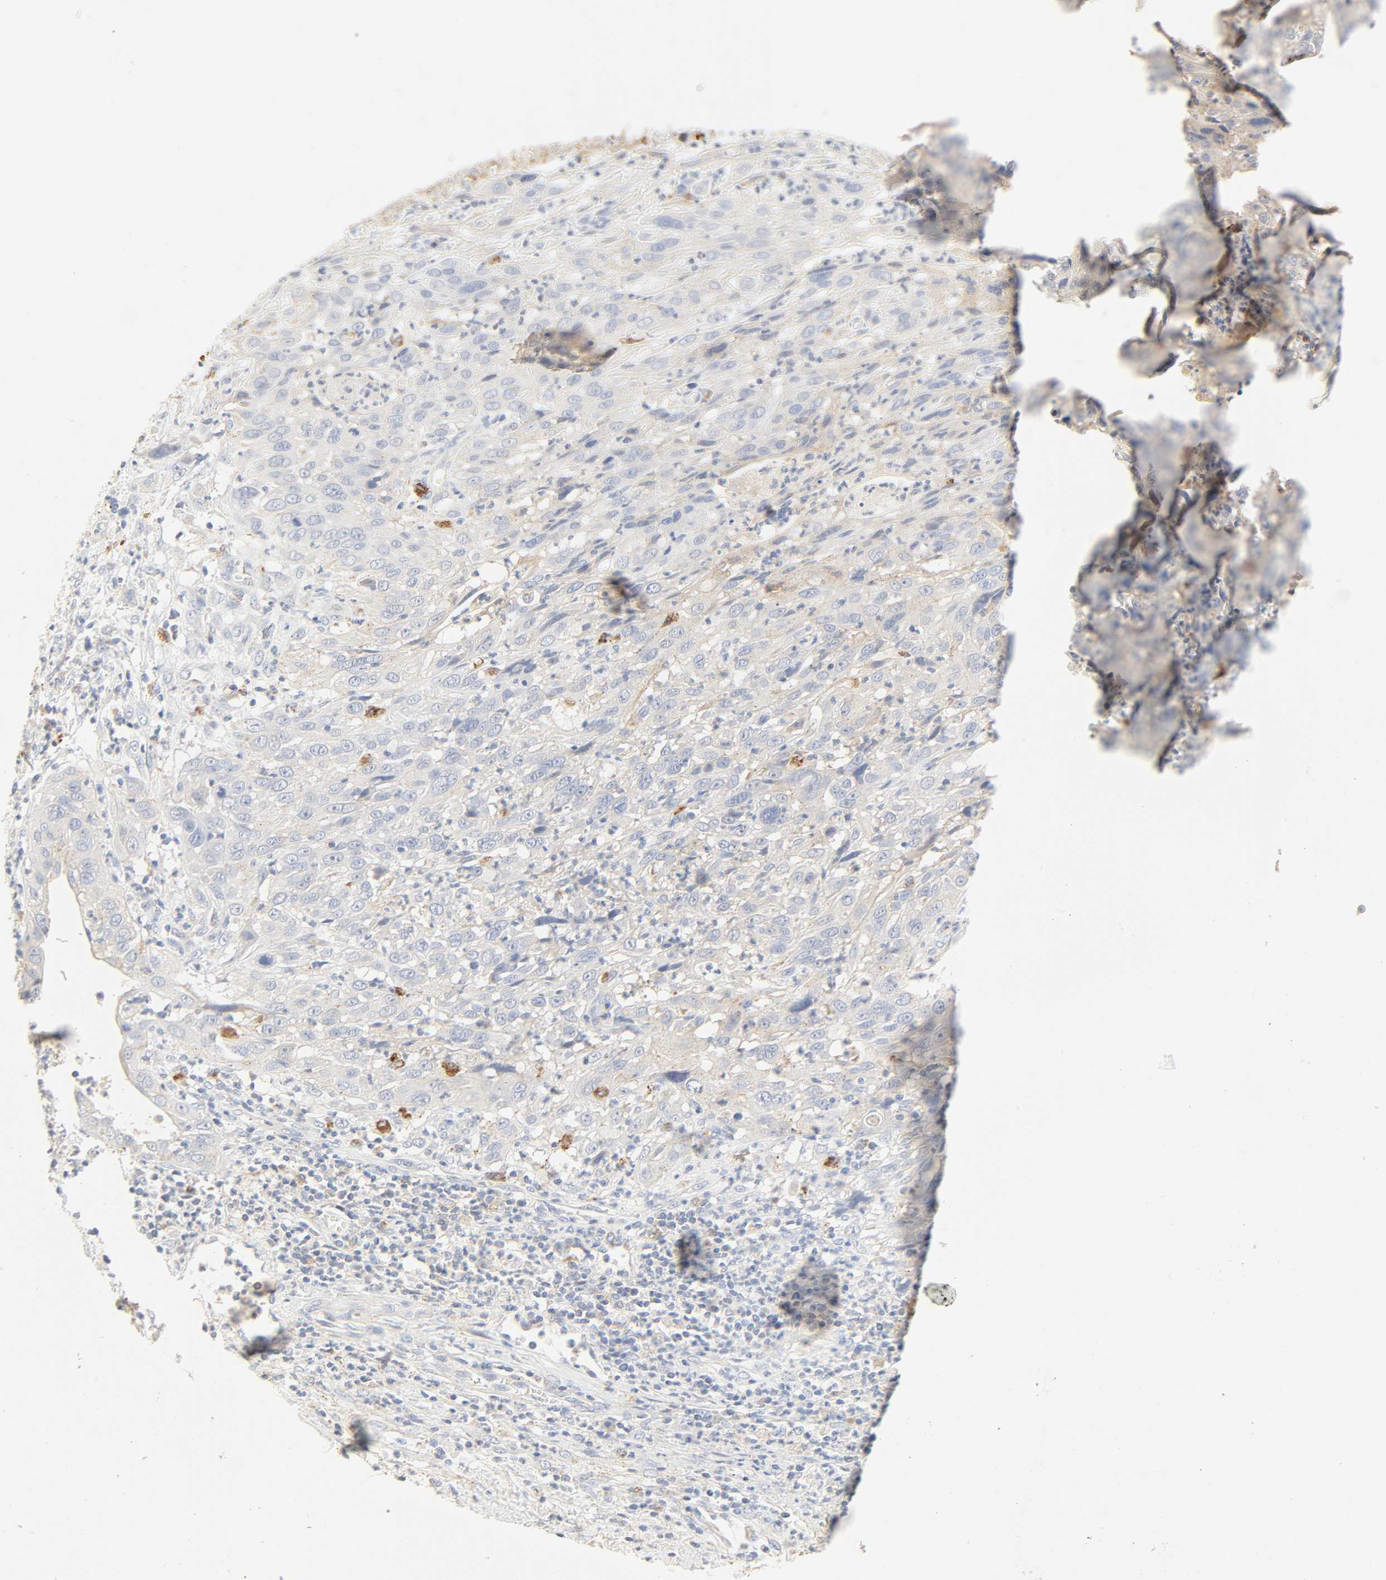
{"staining": {"intensity": "negative", "quantity": "none", "location": "none"}, "tissue": "cervical cancer", "cell_type": "Tumor cells", "image_type": "cancer", "snomed": [{"axis": "morphology", "description": "Squamous cell carcinoma, NOS"}, {"axis": "topography", "description": "Cervix"}], "caption": "DAB immunohistochemical staining of cervical squamous cell carcinoma reveals no significant expression in tumor cells.", "gene": "CAMK2A", "patient": {"sex": "female", "age": 32}}